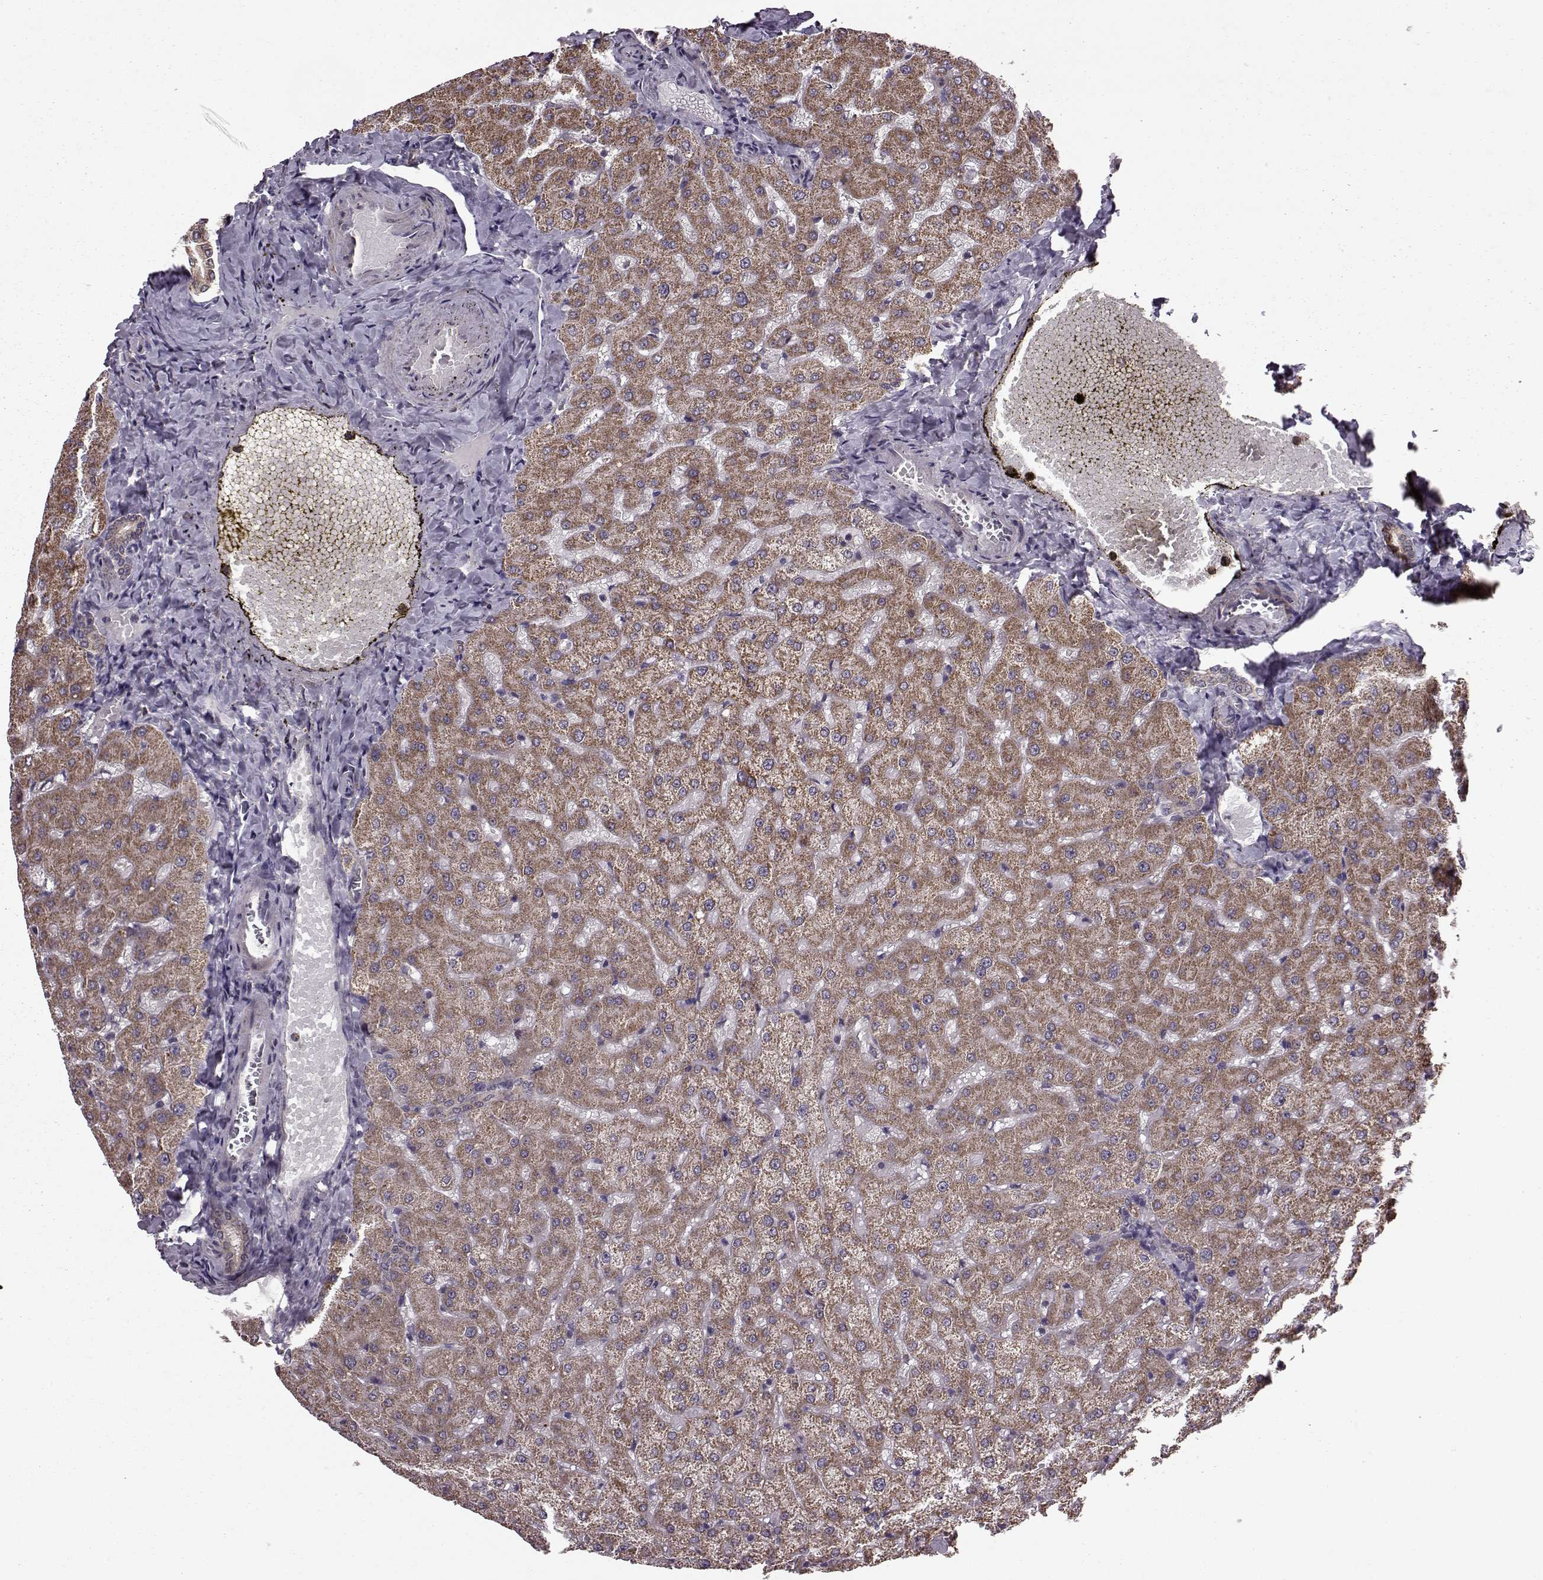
{"staining": {"intensity": "weak", "quantity": ">75%", "location": "cytoplasmic/membranous"}, "tissue": "liver", "cell_type": "Cholangiocytes", "image_type": "normal", "snomed": [{"axis": "morphology", "description": "Normal tissue, NOS"}, {"axis": "topography", "description": "Liver"}], "caption": "Immunohistochemical staining of unremarkable liver demonstrates low levels of weak cytoplasmic/membranous positivity in approximately >75% of cholangiocytes. (brown staining indicates protein expression, while blue staining denotes nuclei).", "gene": "PUDP", "patient": {"sex": "female", "age": 50}}